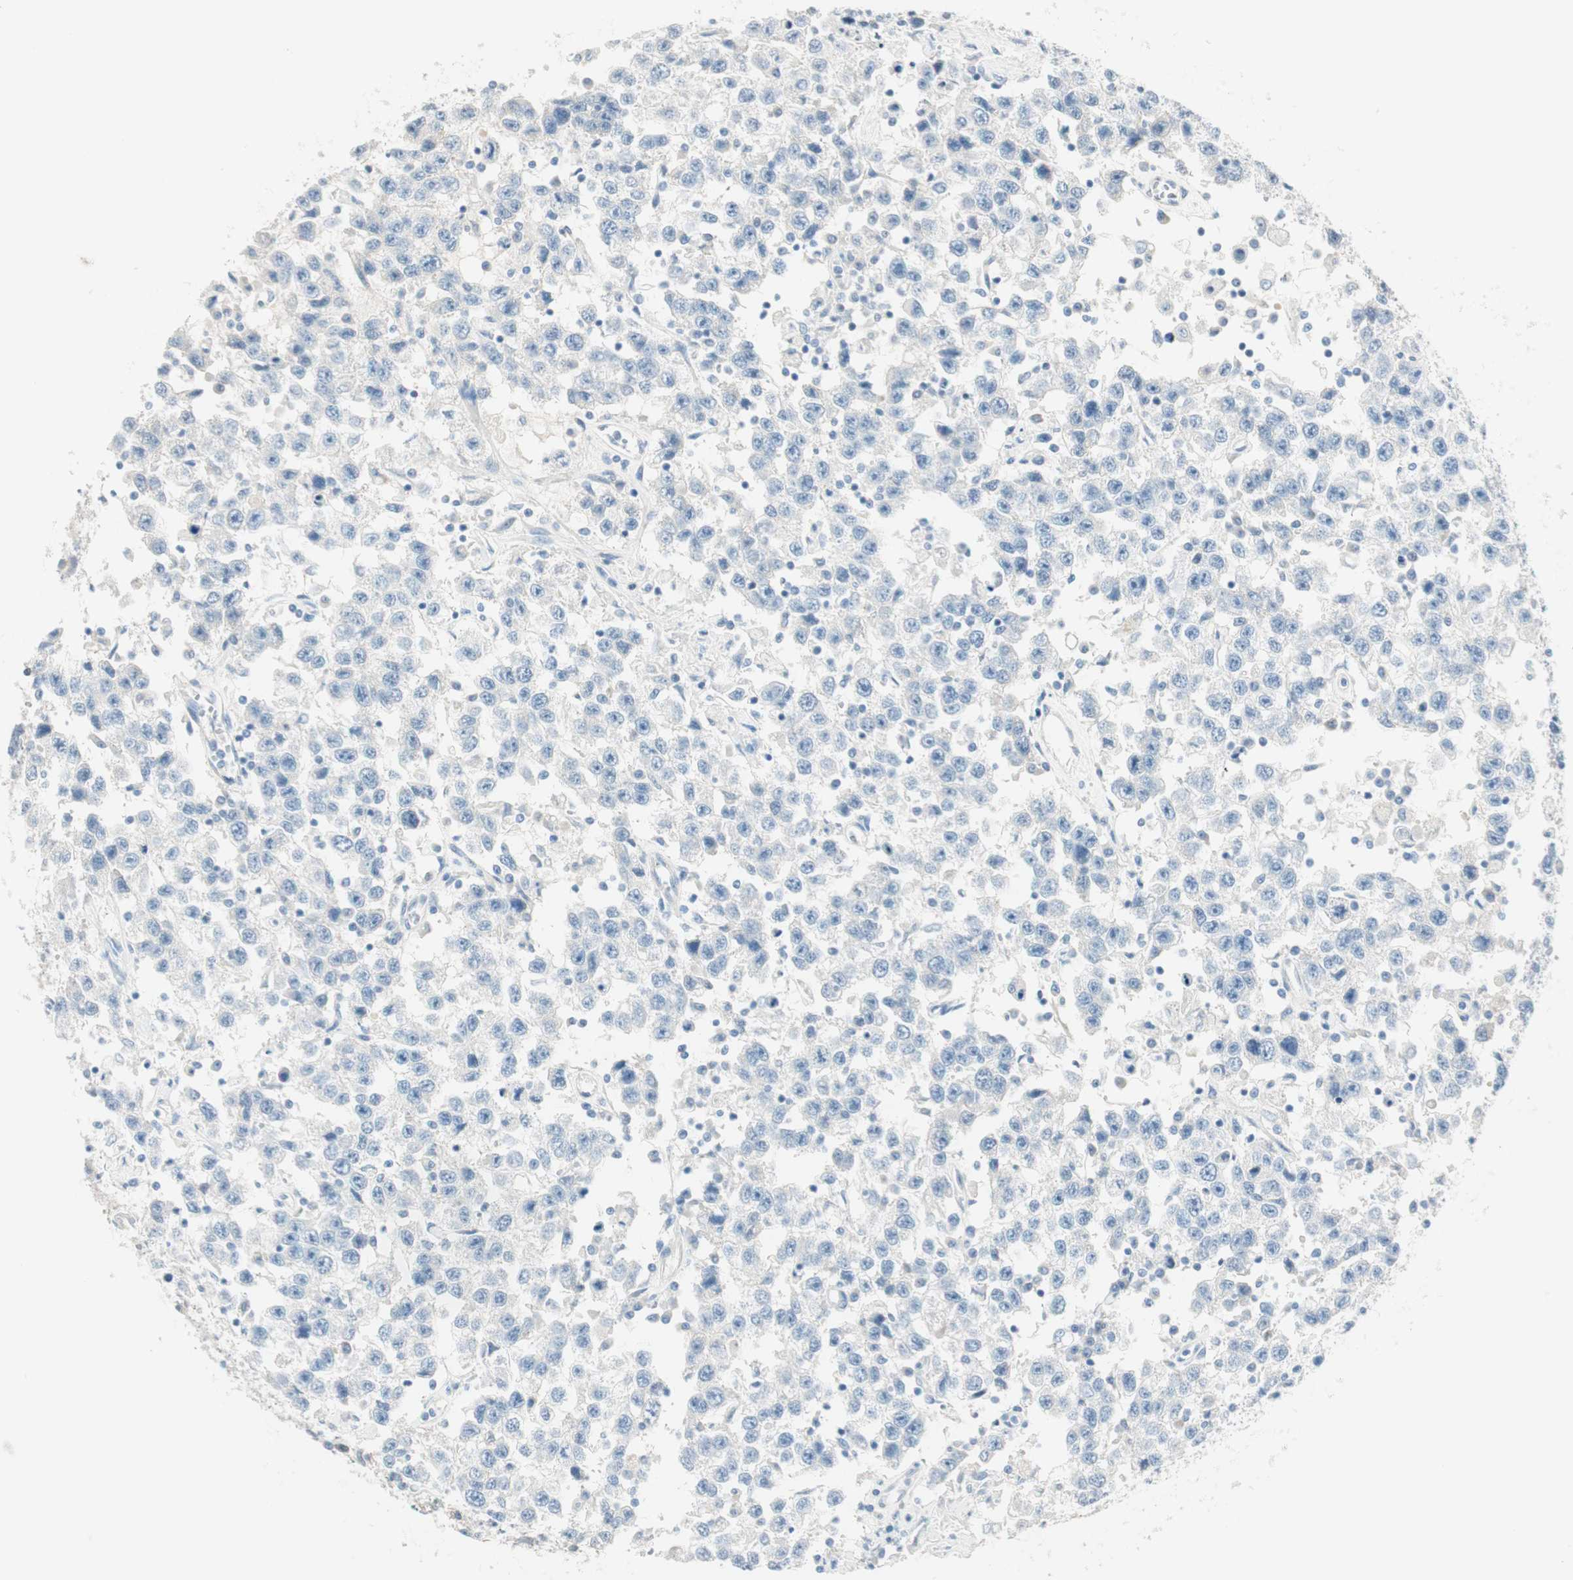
{"staining": {"intensity": "negative", "quantity": "none", "location": "none"}, "tissue": "testis cancer", "cell_type": "Tumor cells", "image_type": "cancer", "snomed": [{"axis": "morphology", "description": "Seminoma, NOS"}, {"axis": "topography", "description": "Testis"}], "caption": "Protein analysis of testis seminoma exhibits no significant positivity in tumor cells.", "gene": "CDK3", "patient": {"sex": "male", "age": 41}}